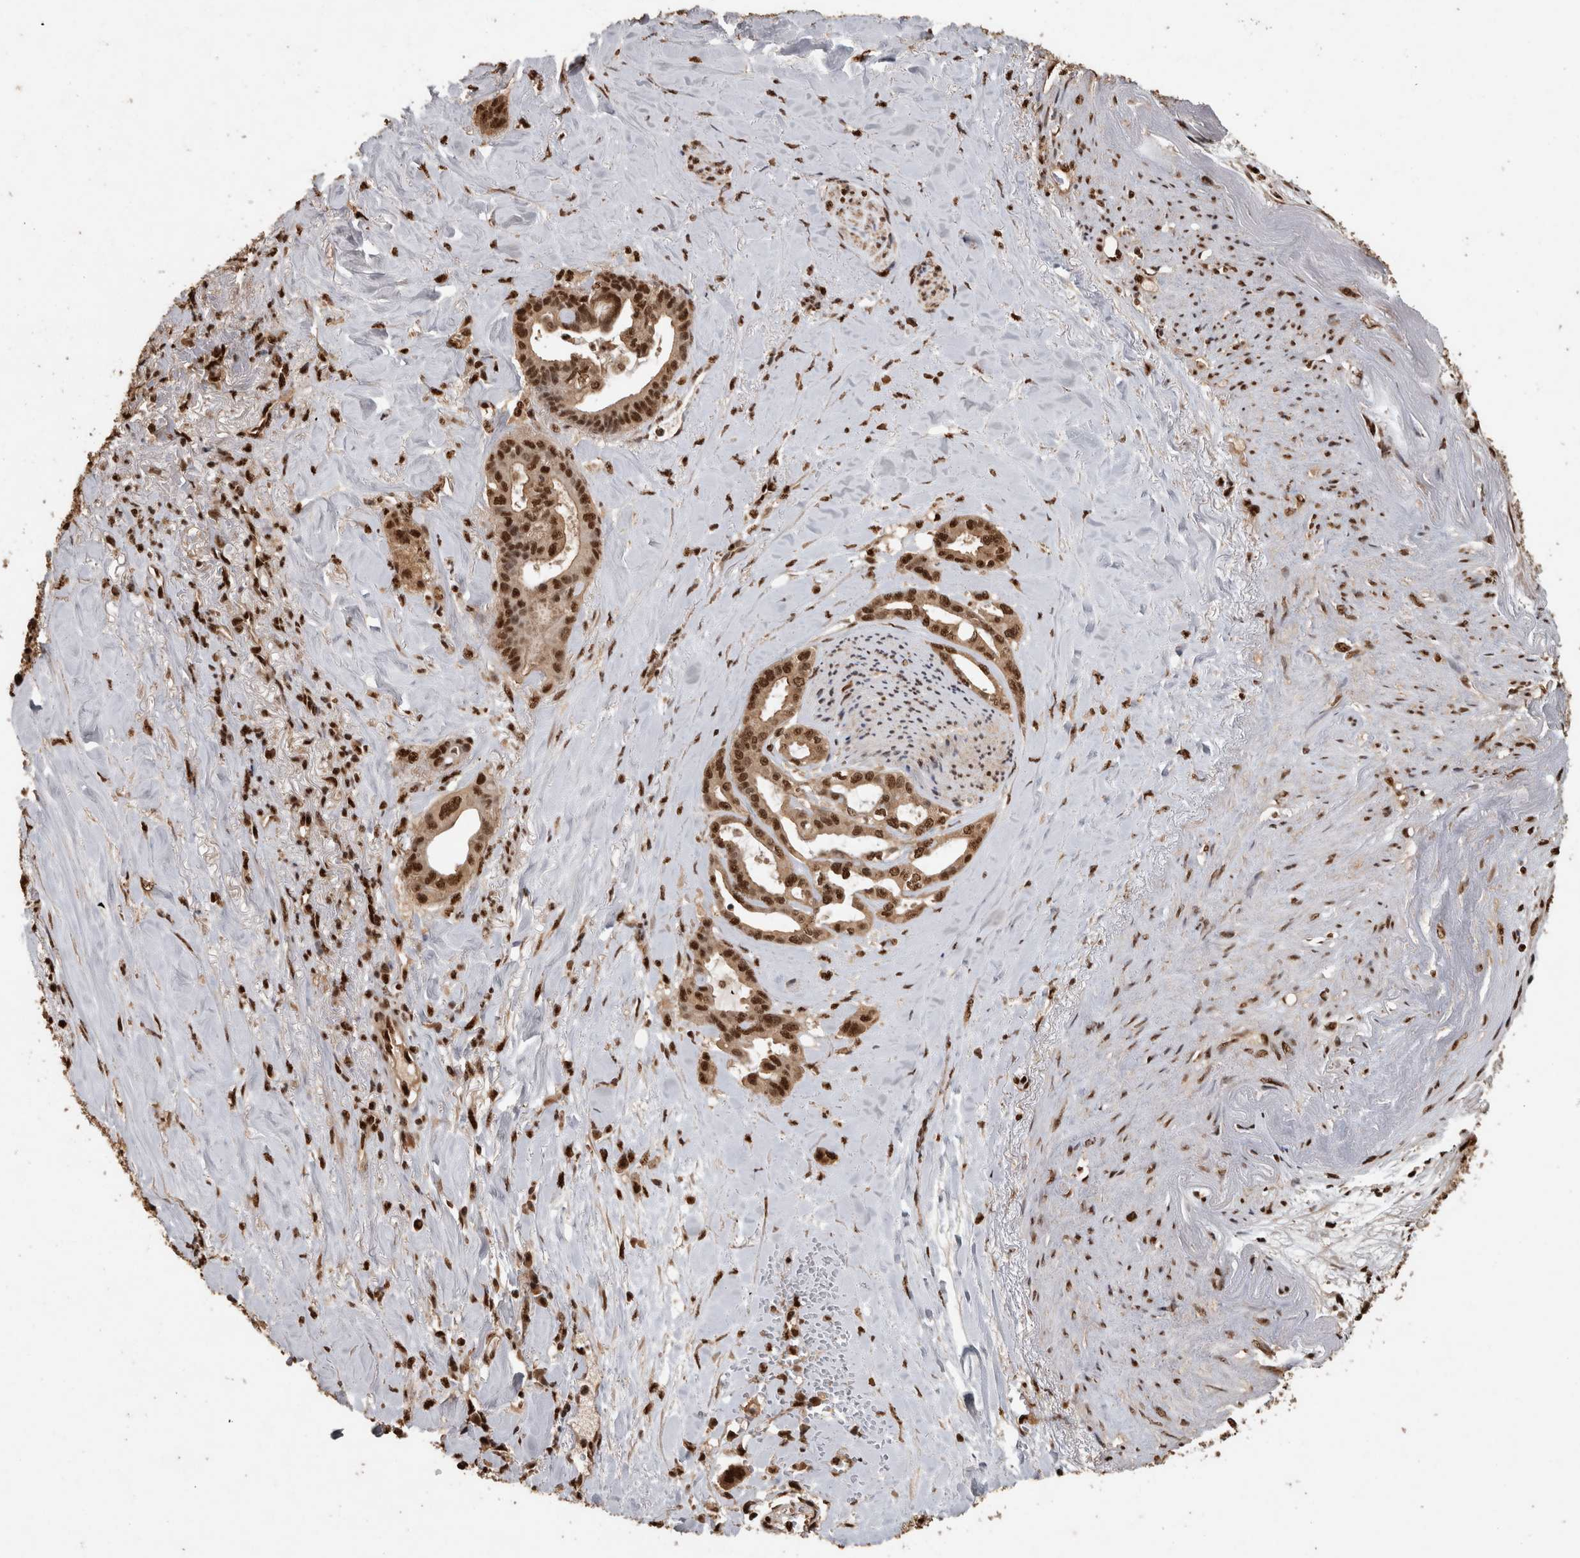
{"staining": {"intensity": "strong", "quantity": ">75%", "location": "nuclear"}, "tissue": "pancreatic cancer", "cell_type": "Tumor cells", "image_type": "cancer", "snomed": [{"axis": "morphology", "description": "Adenocarcinoma, NOS"}, {"axis": "topography", "description": "Pancreas"}], "caption": "A high amount of strong nuclear staining is seen in about >75% of tumor cells in adenocarcinoma (pancreatic) tissue.", "gene": "RAD50", "patient": {"sex": "male", "age": 70}}